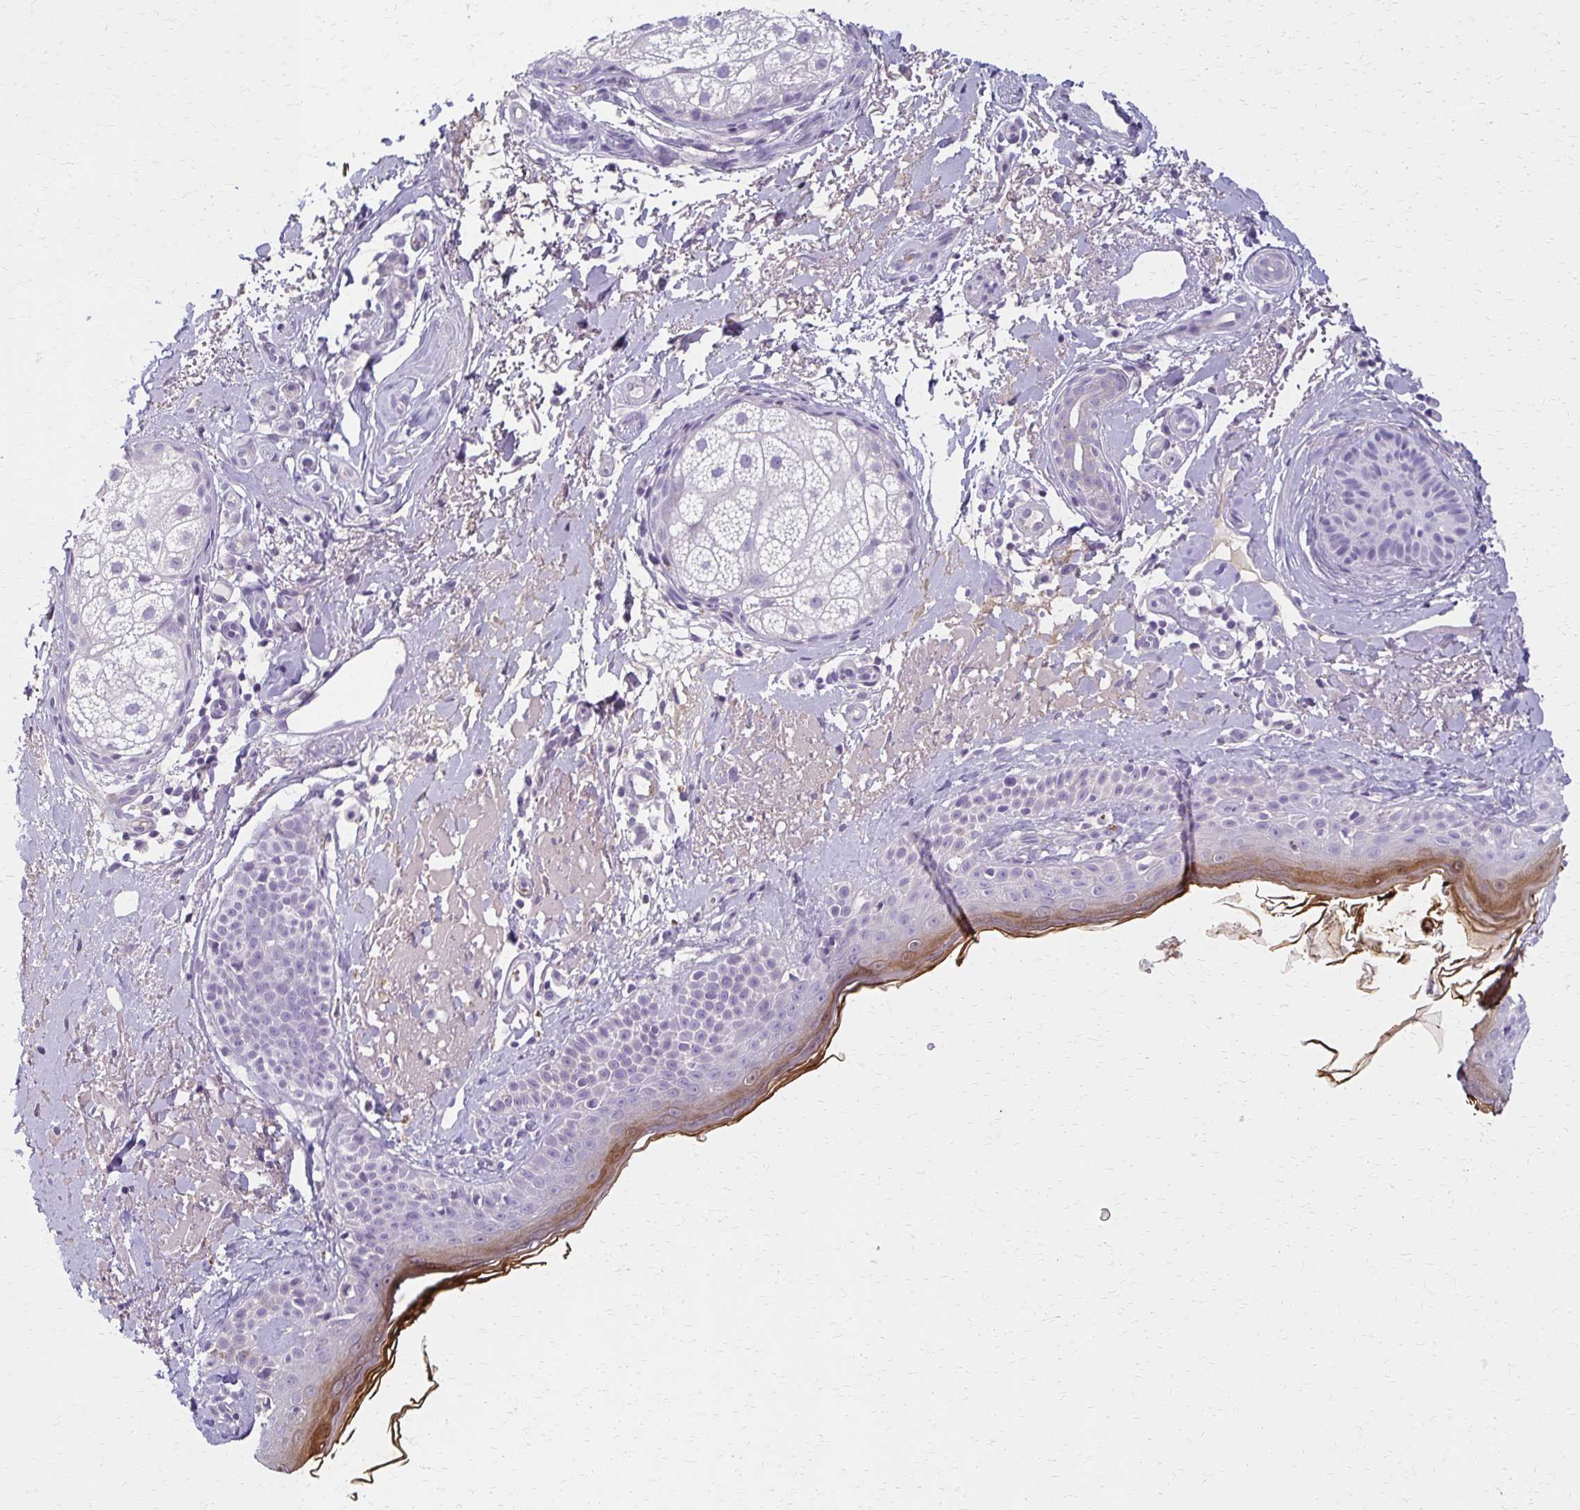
{"staining": {"intensity": "negative", "quantity": "none", "location": "none"}, "tissue": "skin", "cell_type": "Fibroblasts", "image_type": "normal", "snomed": [{"axis": "morphology", "description": "Normal tissue, NOS"}, {"axis": "topography", "description": "Skin"}], "caption": "A high-resolution photomicrograph shows IHC staining of benign skin, which shows no significant expression in fibroblasts. (Stains: DAB immunohistochemistry (IHC) with hematoxylin counter stain, Microscopy: brightfield microscopy at high magnification).", "gene": "BBS12", "patient": {"sex": "male", "age": 73}}